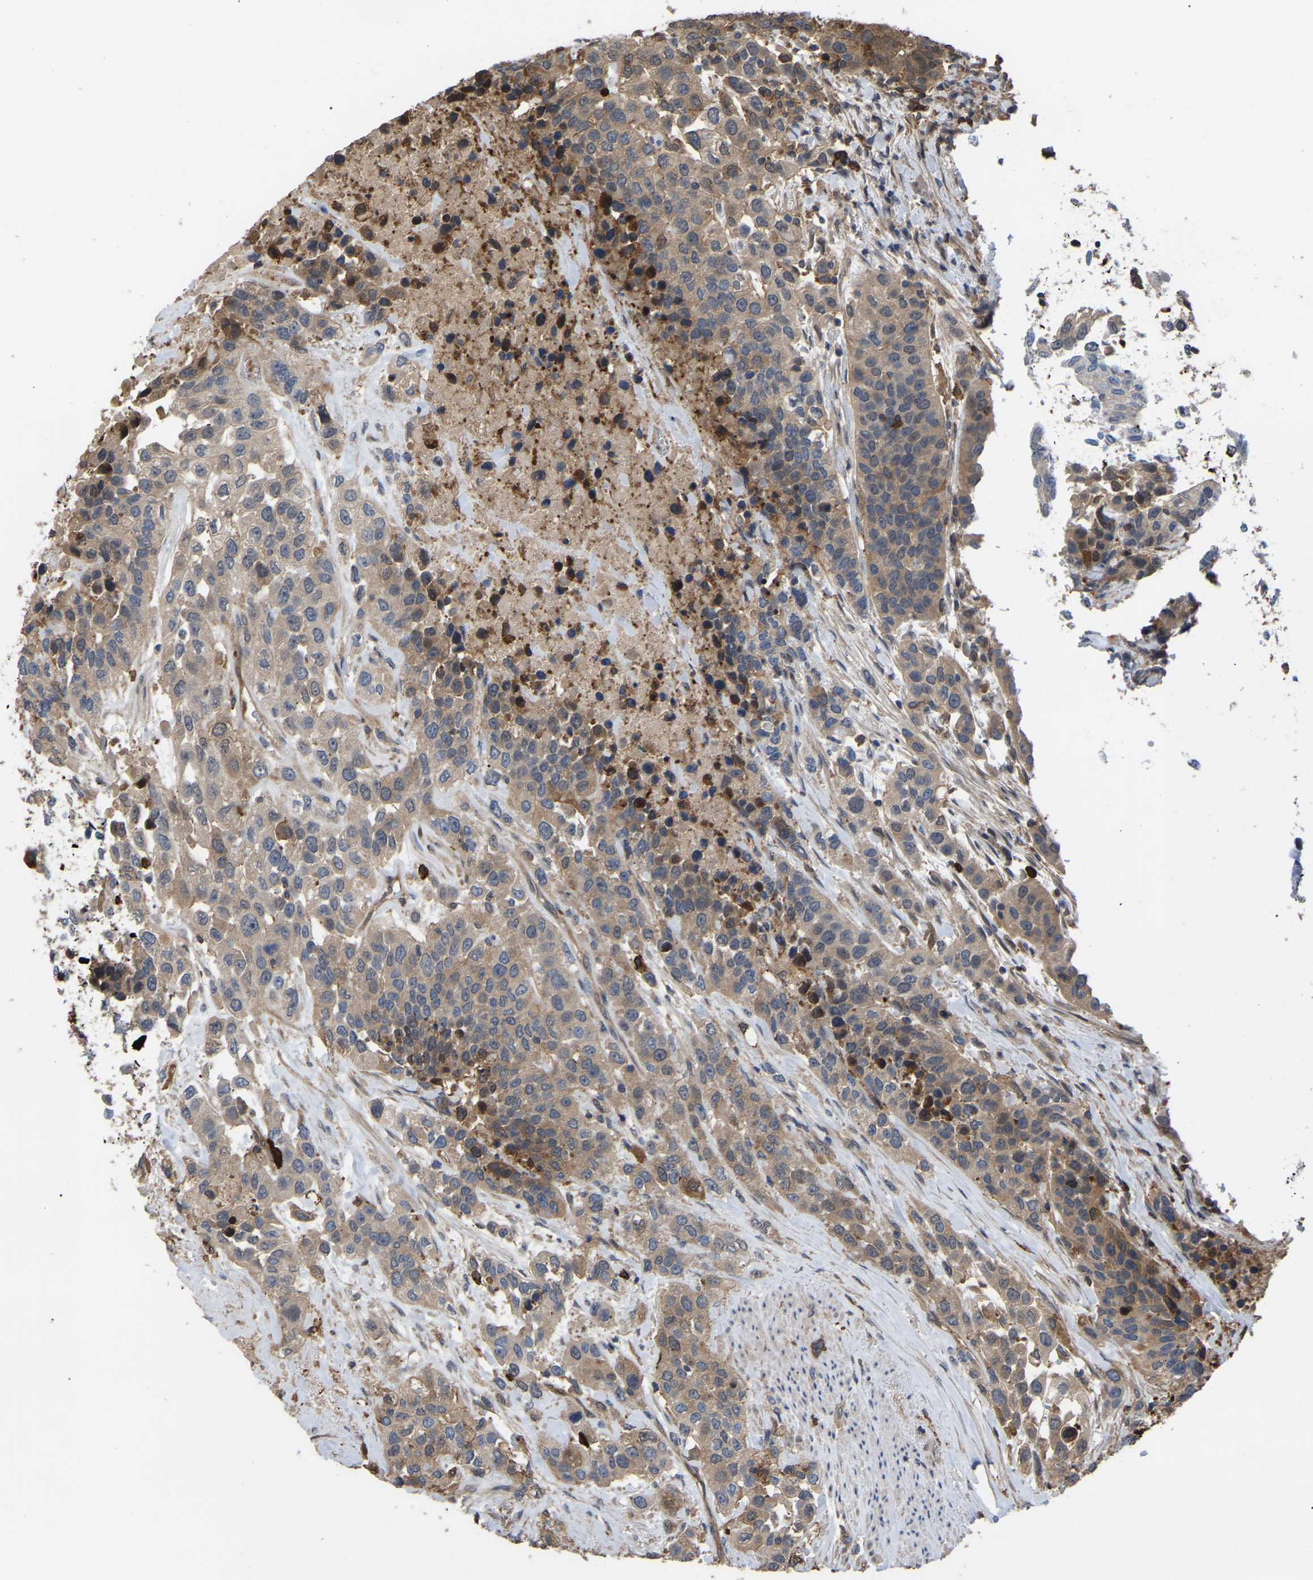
{"staining": {"intensity": "weak", "quantity": ">75%", "location": "cytoplasmic/membranous"}, "tissue": "urothelial cancer", "cell_type": "Tumor cells", "image_type": "cancer", "snomed": [{"axis": "morphology", "description": "Urothelial carcinoma, High grade"}, {"axis": "topography", "description": "Urinary bladder"}], "caption": "Urothelial cancer stained with a protein marker demonstrates weak staining in tumor cells.", "gene": "CIT", "patient": {"sex": "female", "age": 80}}